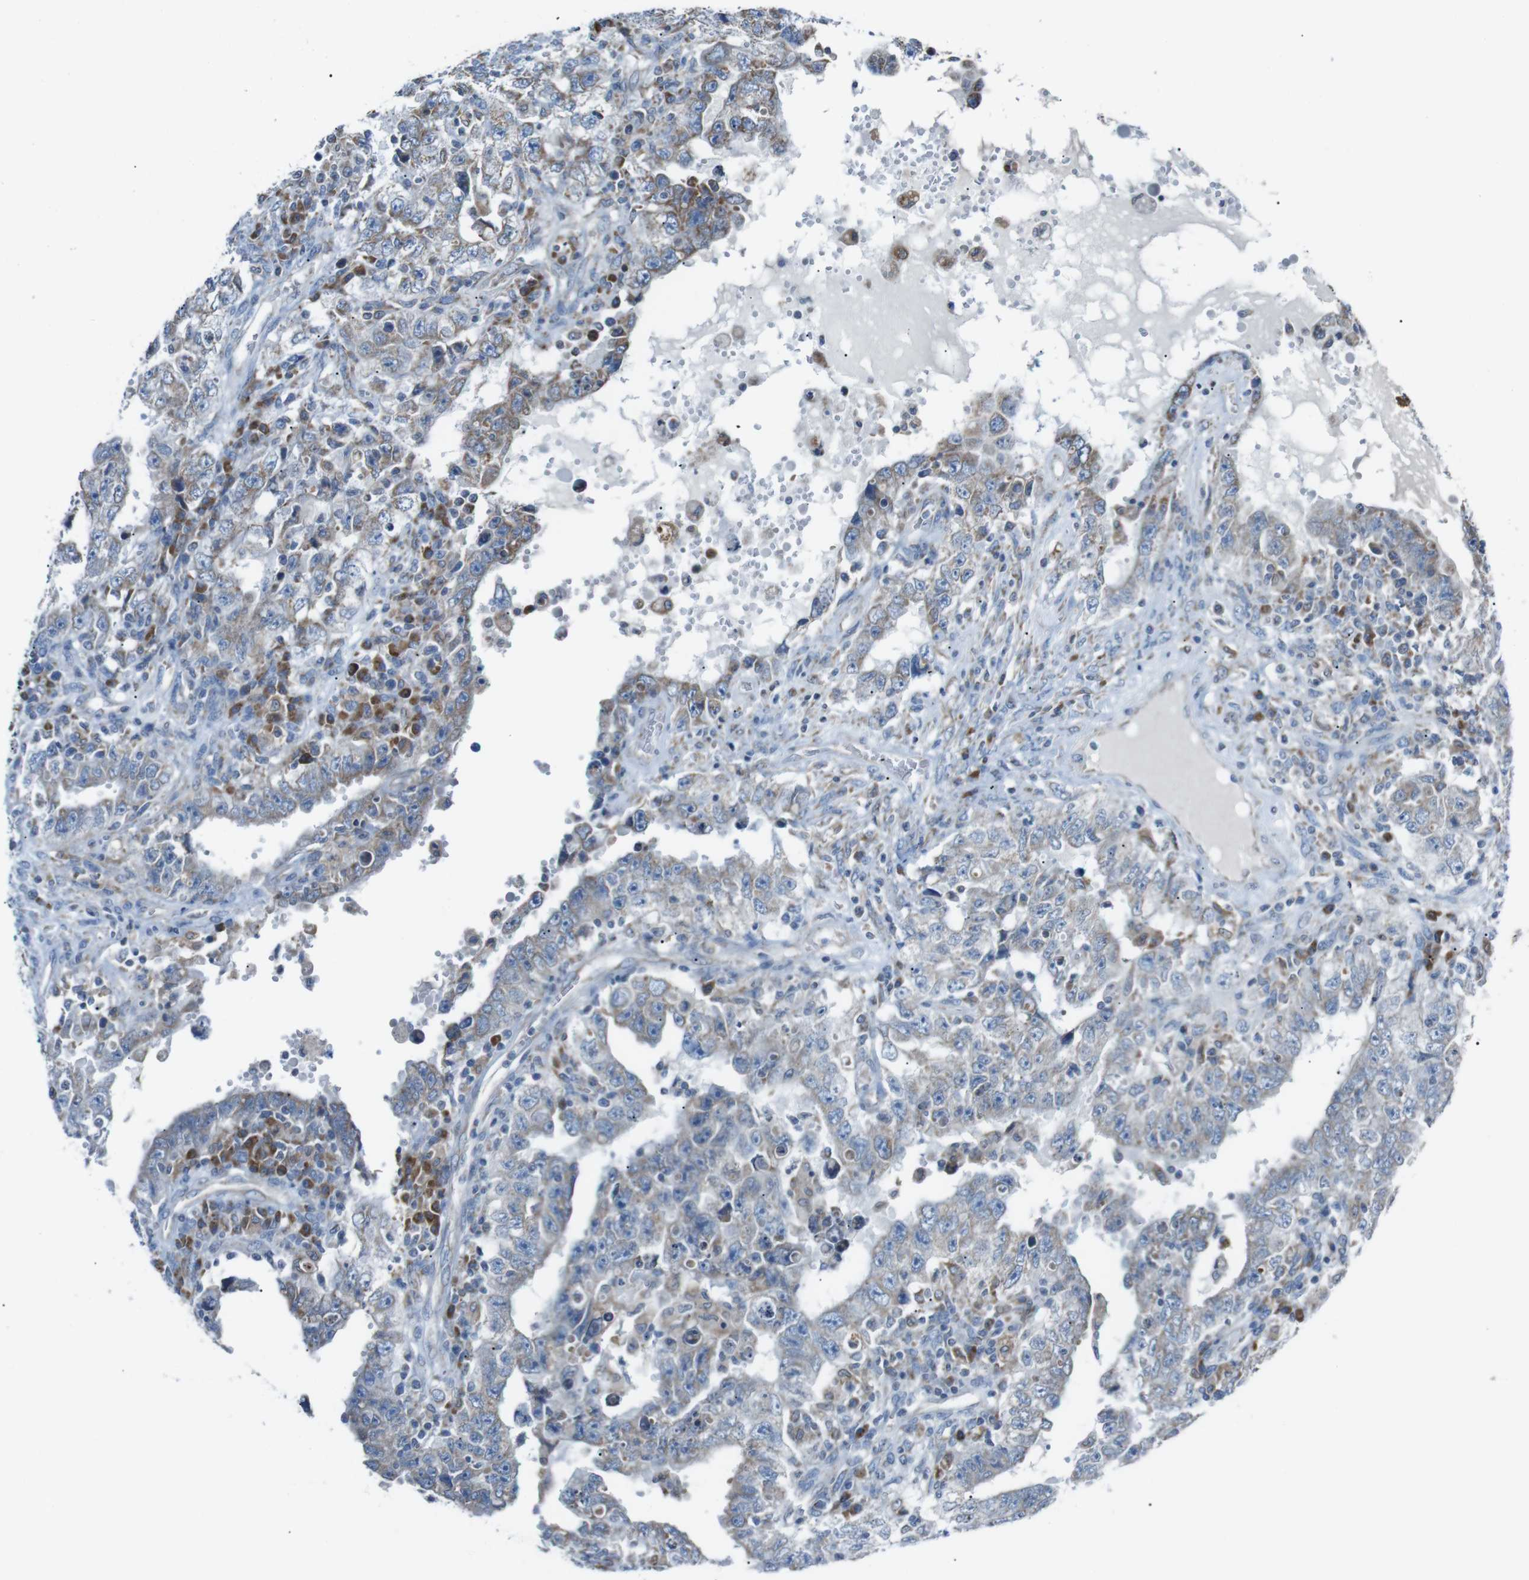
{"staining": {"intensity": "weak", "quantity": "<25%", "location": "cytoplasmic/membranous"}, "tissue": "testis cancer", "cell_type": "Tumor cells", "image_type": "cancer", "snomed": [{"axis": "morphology", "description": "Carcinoma, Embryonal, NOS"}, {"axis": "topography", "description": "Testis"}], "caption": "Tumor cells are negative for brown protein staining in testis cancer (embryonal carcinoma).", "gene": "CISD2", "patient": {"sex": "male", "age": 26}}